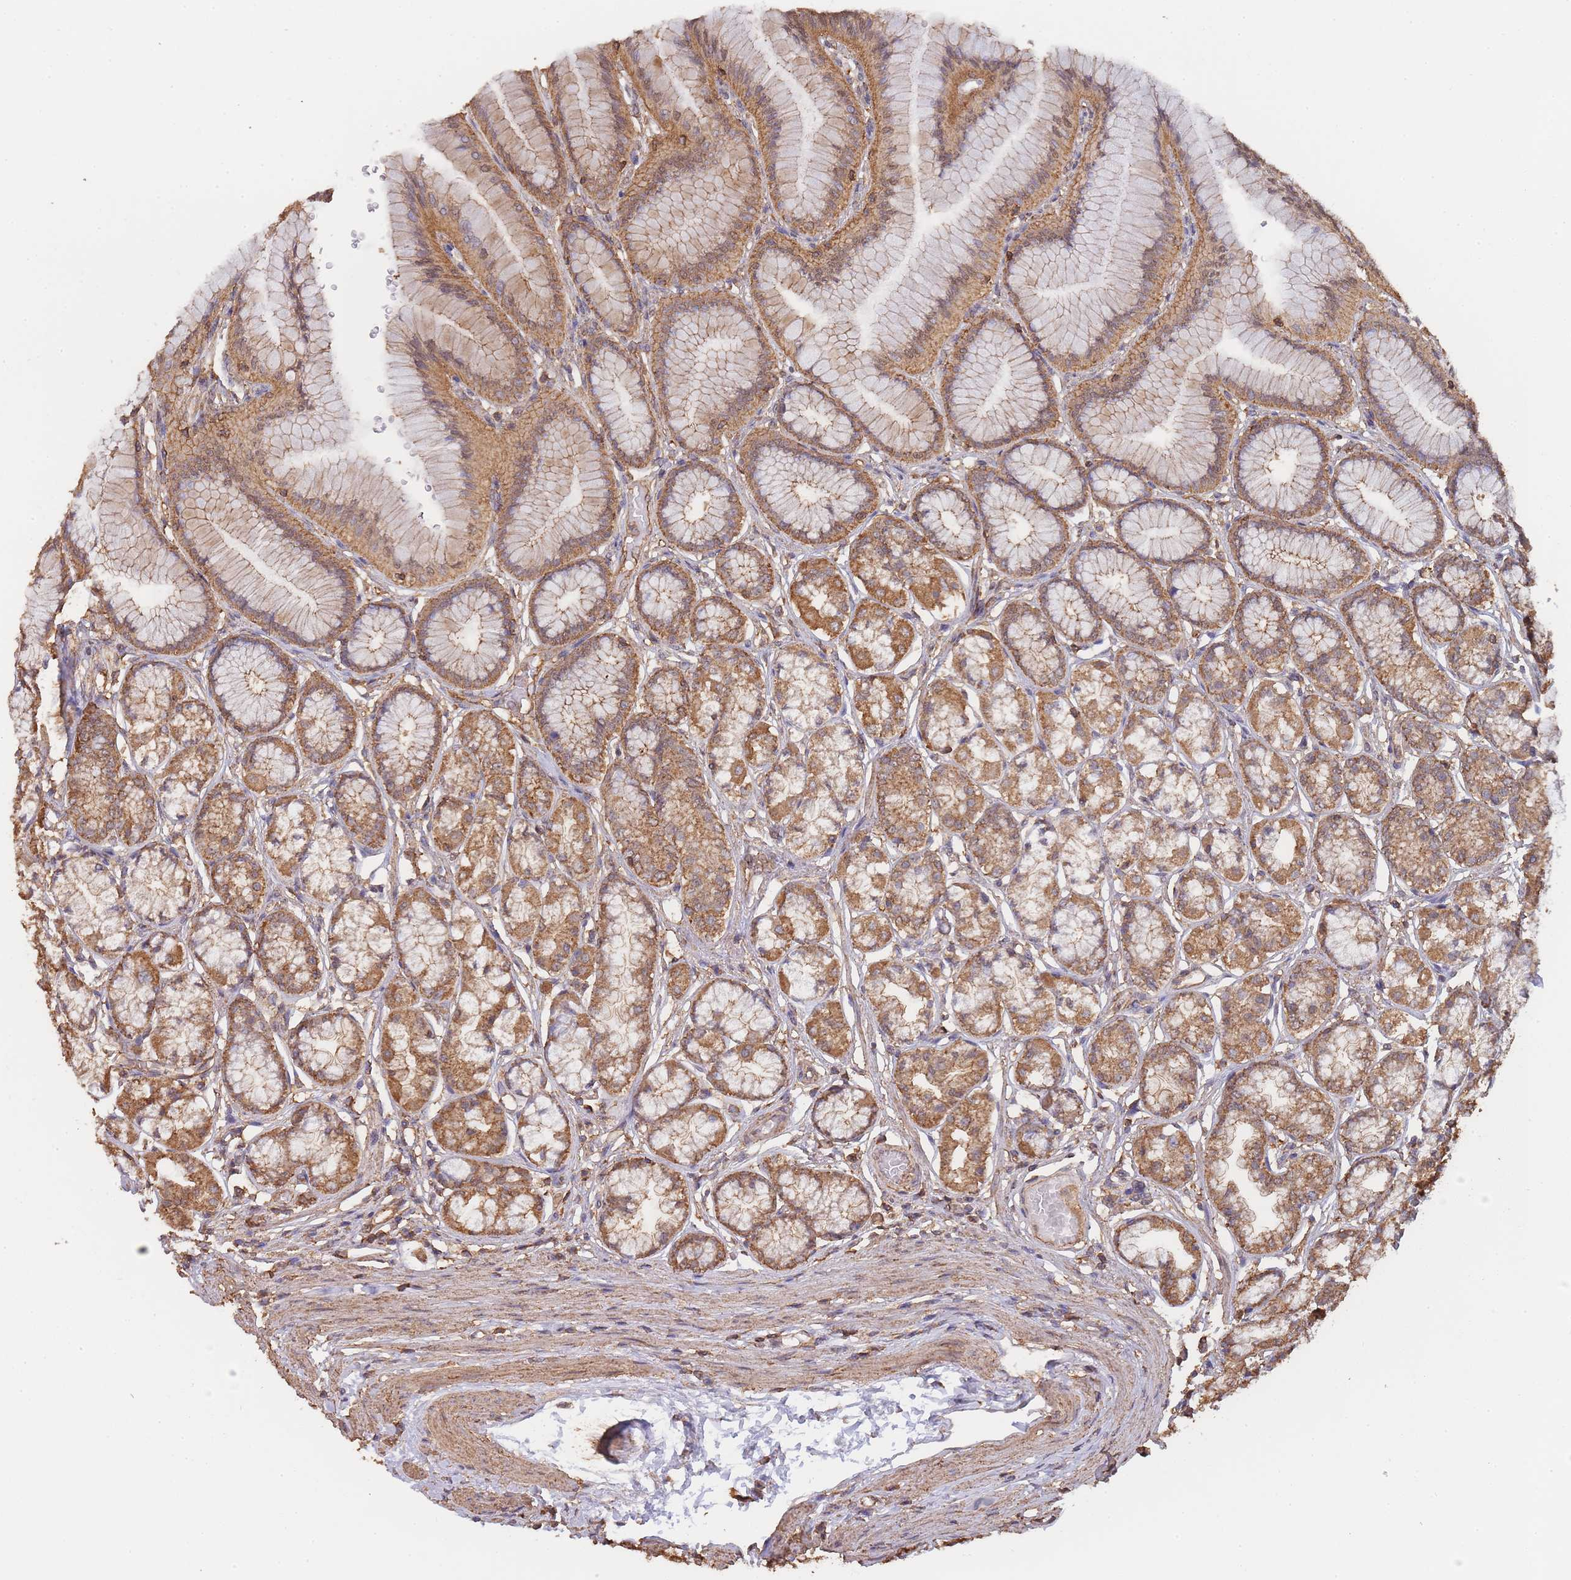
{"staining": {"intensity": "moderate", "quantity": ">75%", "location": "cytoplasmic/membranous"}, "tissue": "stomach", "cell_type": "Glandular cells", "image_type": "normal", "snomed": [{"axis": "morphology", "description": "Normal tissue, NOS"}, {"axis": "morphology", "description": "Adenocarcinoma, NOS"}, {"axis": "morphology", "description": "Adenocarcinoma, High grade"}, {"axis": "topography", "description": "Stomach, upper"}, {"axis": "topography", "description": "Stomach"}], "caption": "This is a photomicrograph of immunohistochemistry (IHC) staining of unremarkable stomach, which shows moderate expression in the cytoplasmic/membranous of glandular cells.", "gene": "METRN", "patient": {"sex": "female", "age": 65}}